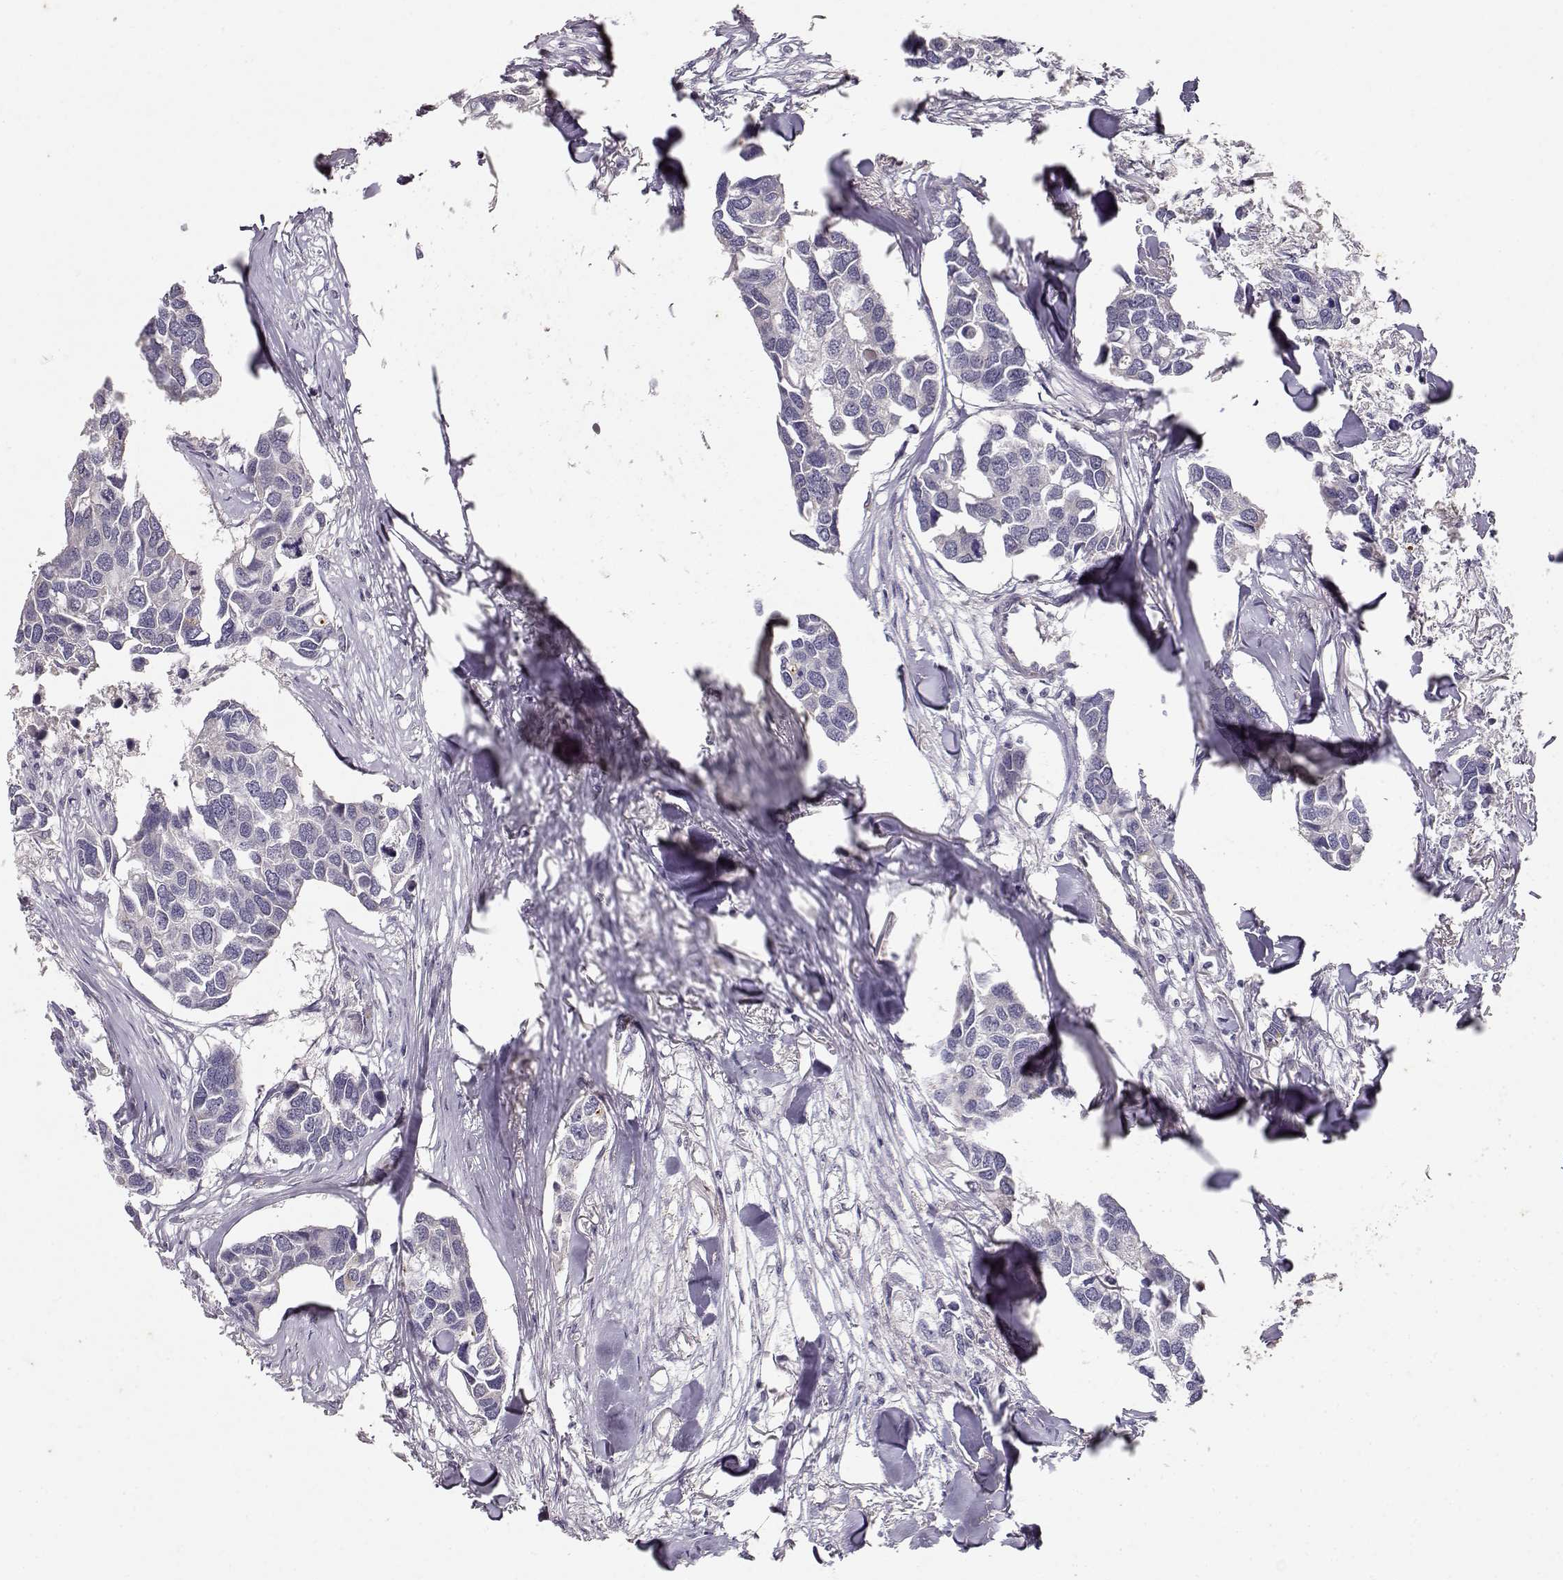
{"staining": {"intensity": "negative", "quantity": "none", "location": "none"}, "tissue": "breast cancer", "cell_type": "Tumor cells", "image_type": "cancer", "snomed": [{"axis": "morphology", "description": "Duct carcinoma"}, {"axis": "topography", "description": "Breast"}], "caption": "High magnification brightfield microscopy of breast infiltrating ductal carcinoma stained with DAB (brown) and counterstained with hematoxylin (blue): tumor cells show no significant positivity.", "gene": "LAMA5", "patient": {"sex": "female", "age": 83}}